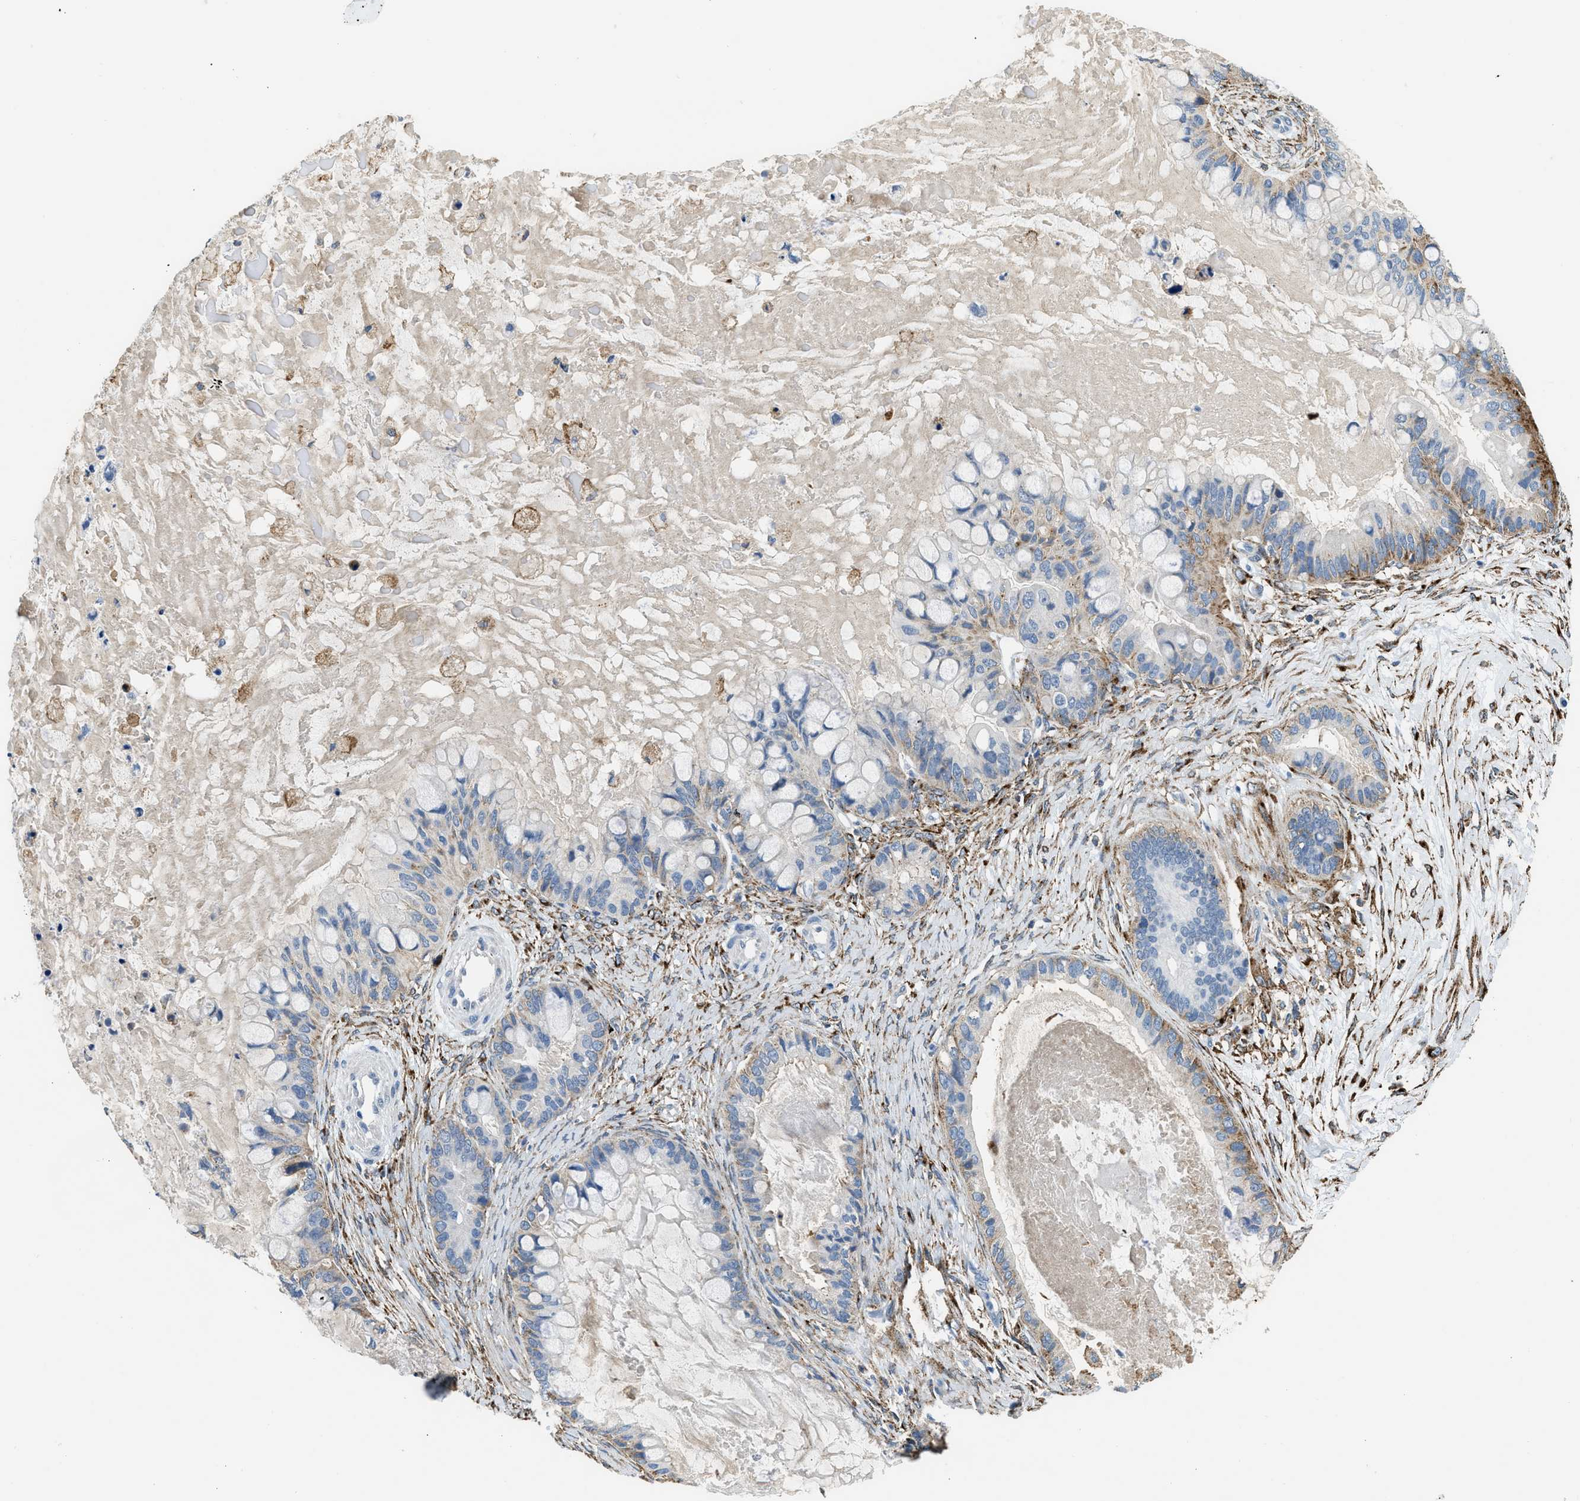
{"staining": {"intensity": "moderate", "quantity": "<25%", "location": "cytoplasmic/membranous"}, "tissue": "ovarian cancer", "cell_type": "Tumor cells", "image_type": "cancer", "snomed": [{"axis": "morphology", "description": "Cystadenocarcinoma, mucinous, NOS"}, {"axis": "topography", "description": "Ovary"}], "caption": "Immunohistochemical staining of human mucinous cystadenocarcinoma (ovarian) reveals moderate cytoplasmic/membranous protein positivity in about <25% of tumor cells. The staining is performed using DAB brown chromogen to label protein expression. The nuclei are counter-stained blue using hematoxylin.", "gene": "LRP1", "patient": {"sex": "female", "age": 80}}